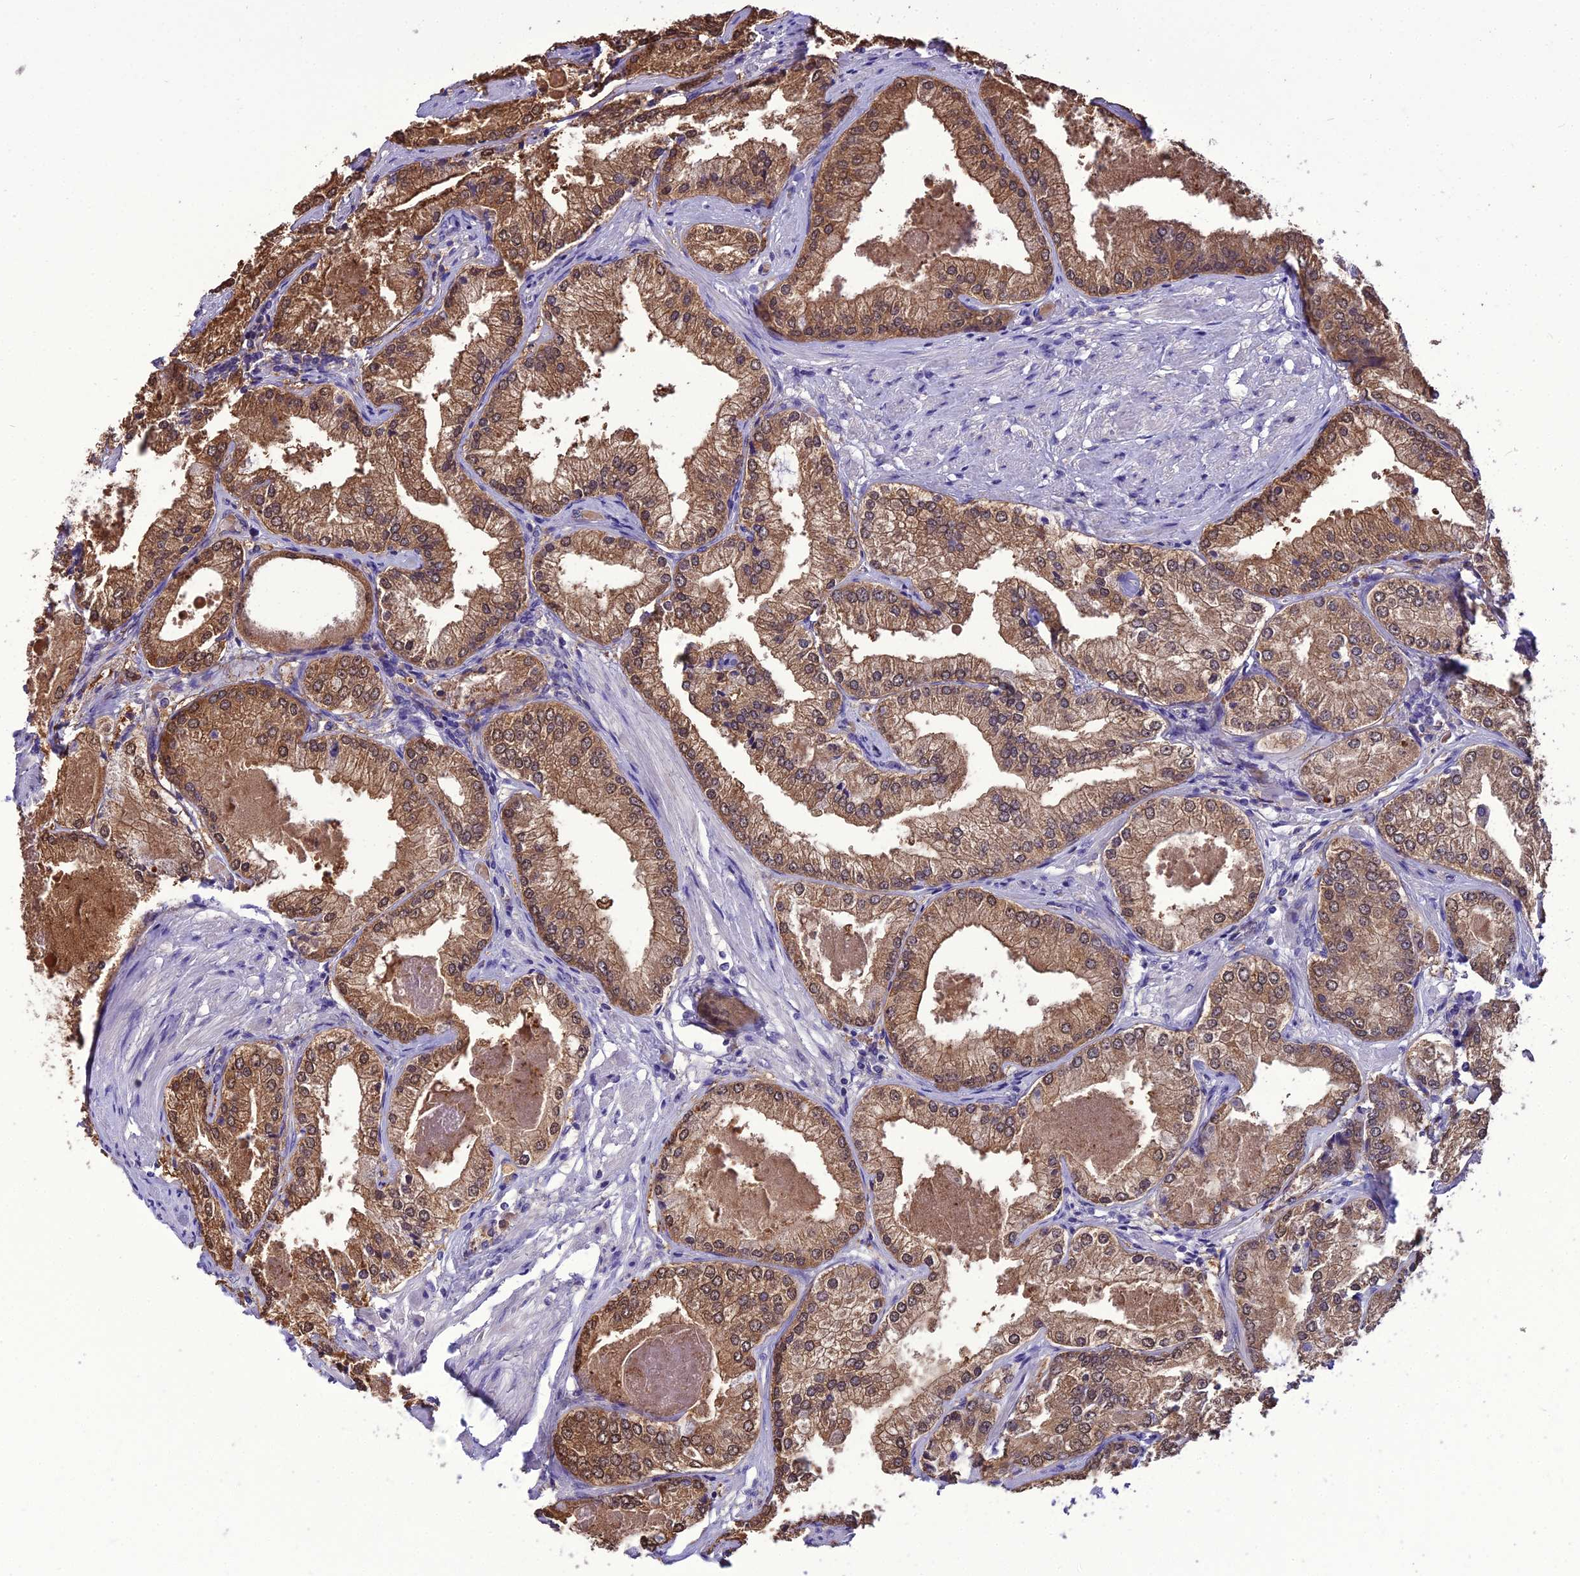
{"staining": {"intensity": "moderate", "quantity": ">75%", "location": "cytoplasmic/membranous"}, "tissue": "prostate cancer", "cell_type": "Tumor cells", "image_type": "cancer", "snomed": [{"axis": "morphology", "description": "Adenocarcinoma, Low grade"}, {"axis": "topography", "description": "Prostate"}], "caption": "Low-grade adenocarcinoma (prostate) stained with a brown dye displays moderate cytoplasmic/membranous positive positivity in approximately >75% of tumor cells.", "gene": "BORCS6", "patient": {"sex": "male", "age": 68}}